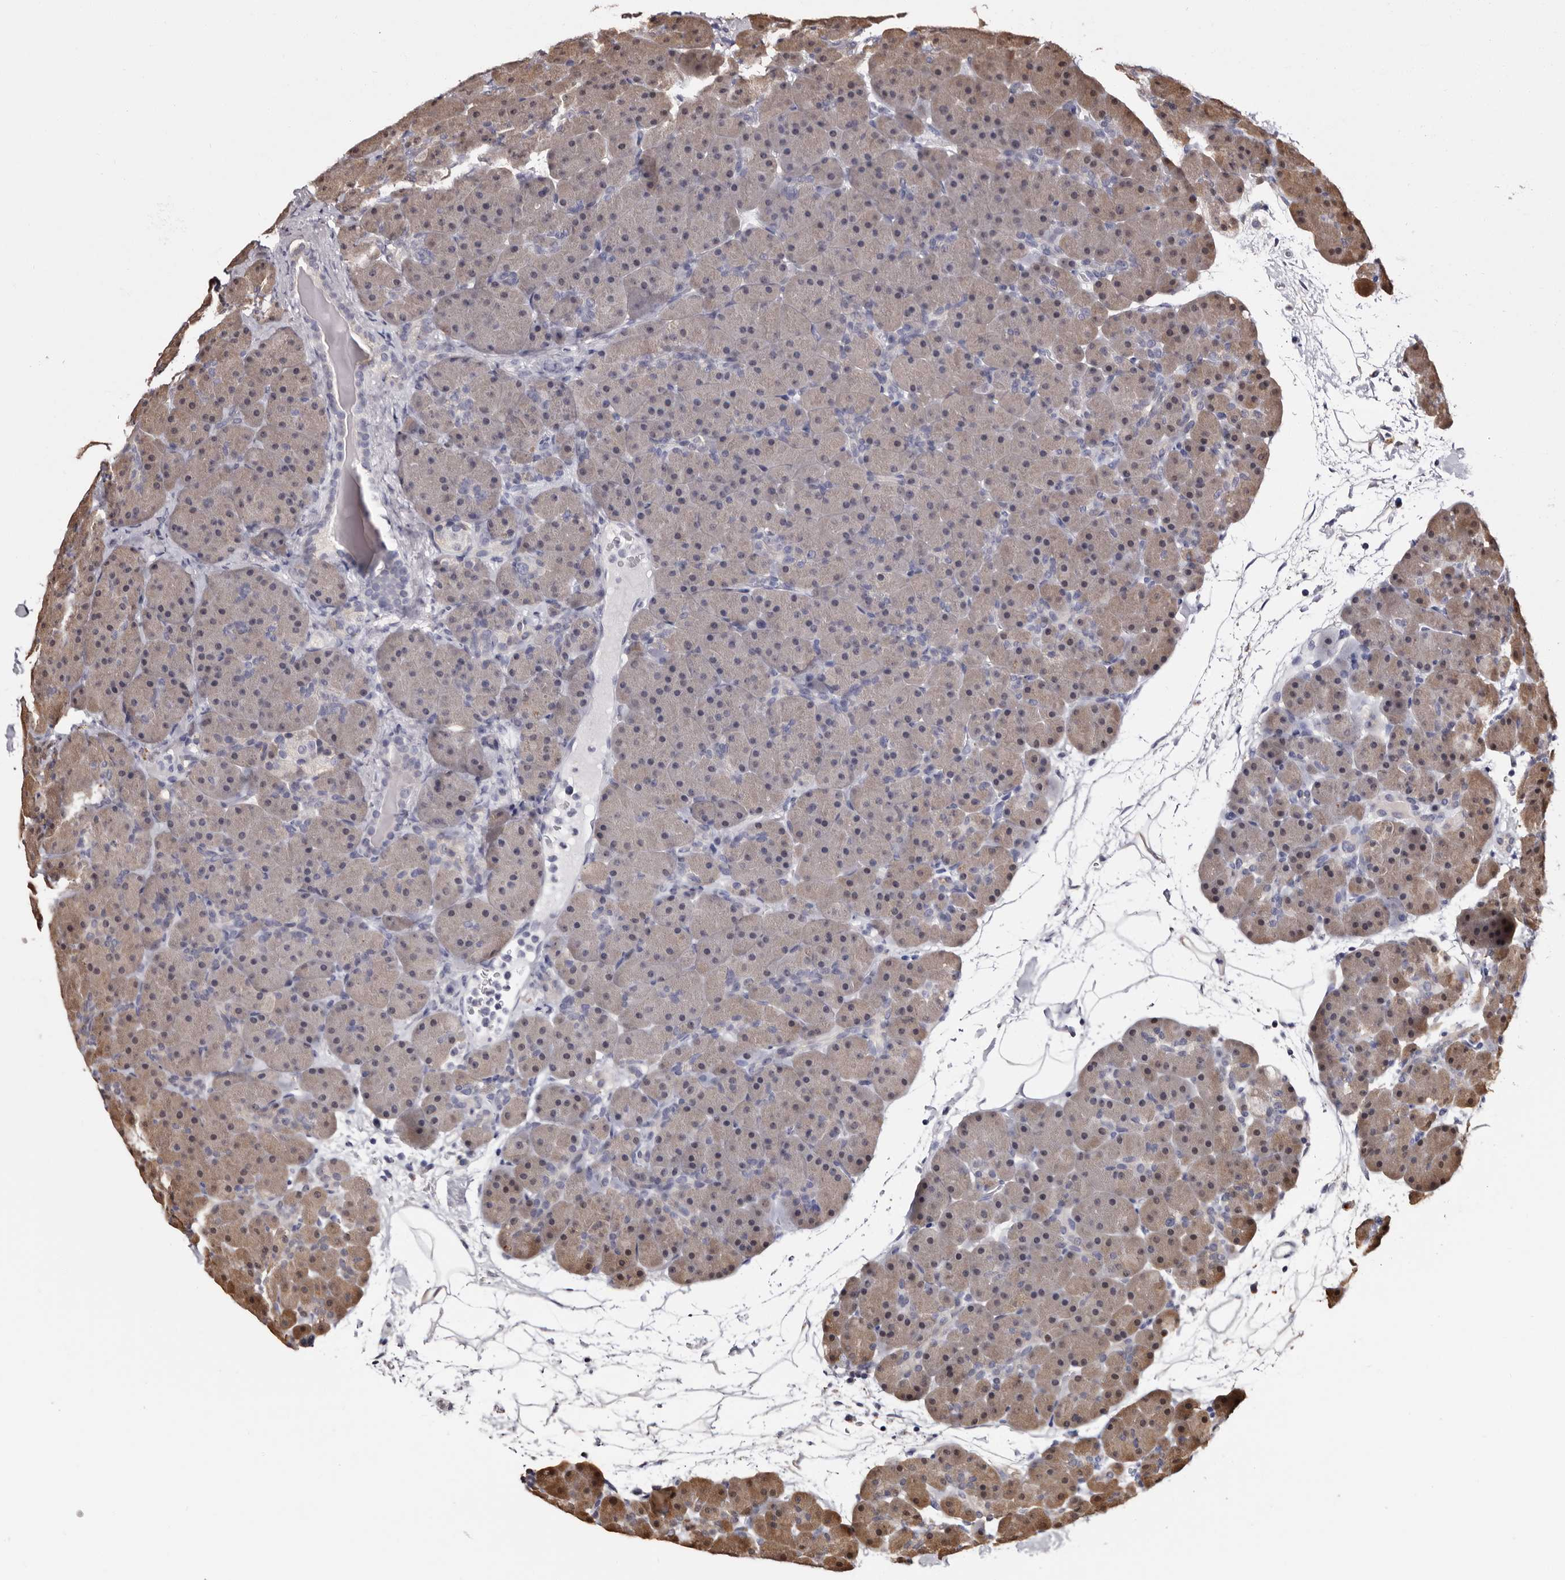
{"staining": {"intensity": "moderate", "quantity": "25%-75%", "location": "cytoplasmic/membranous,nuclear"}, "tissue": "pancreas", "cell_type": "Exocrine glandular cells", "image_type": "normal", "snomed": [{"axis": "morphology", "description": "Normal tissue, NOS"}, {"axis": "topography", "description": "Pancreas"}], "caption": "A micrograph showing moderate cytoplasmic/membranous,nuclear staining in approximately 25%-75% of exocrine glandular cells in benign pancreas, as visualized by brown immunohistochemical staining.", "gene": "DNPH1", "patient": {"sex": "male", "age": 66}}